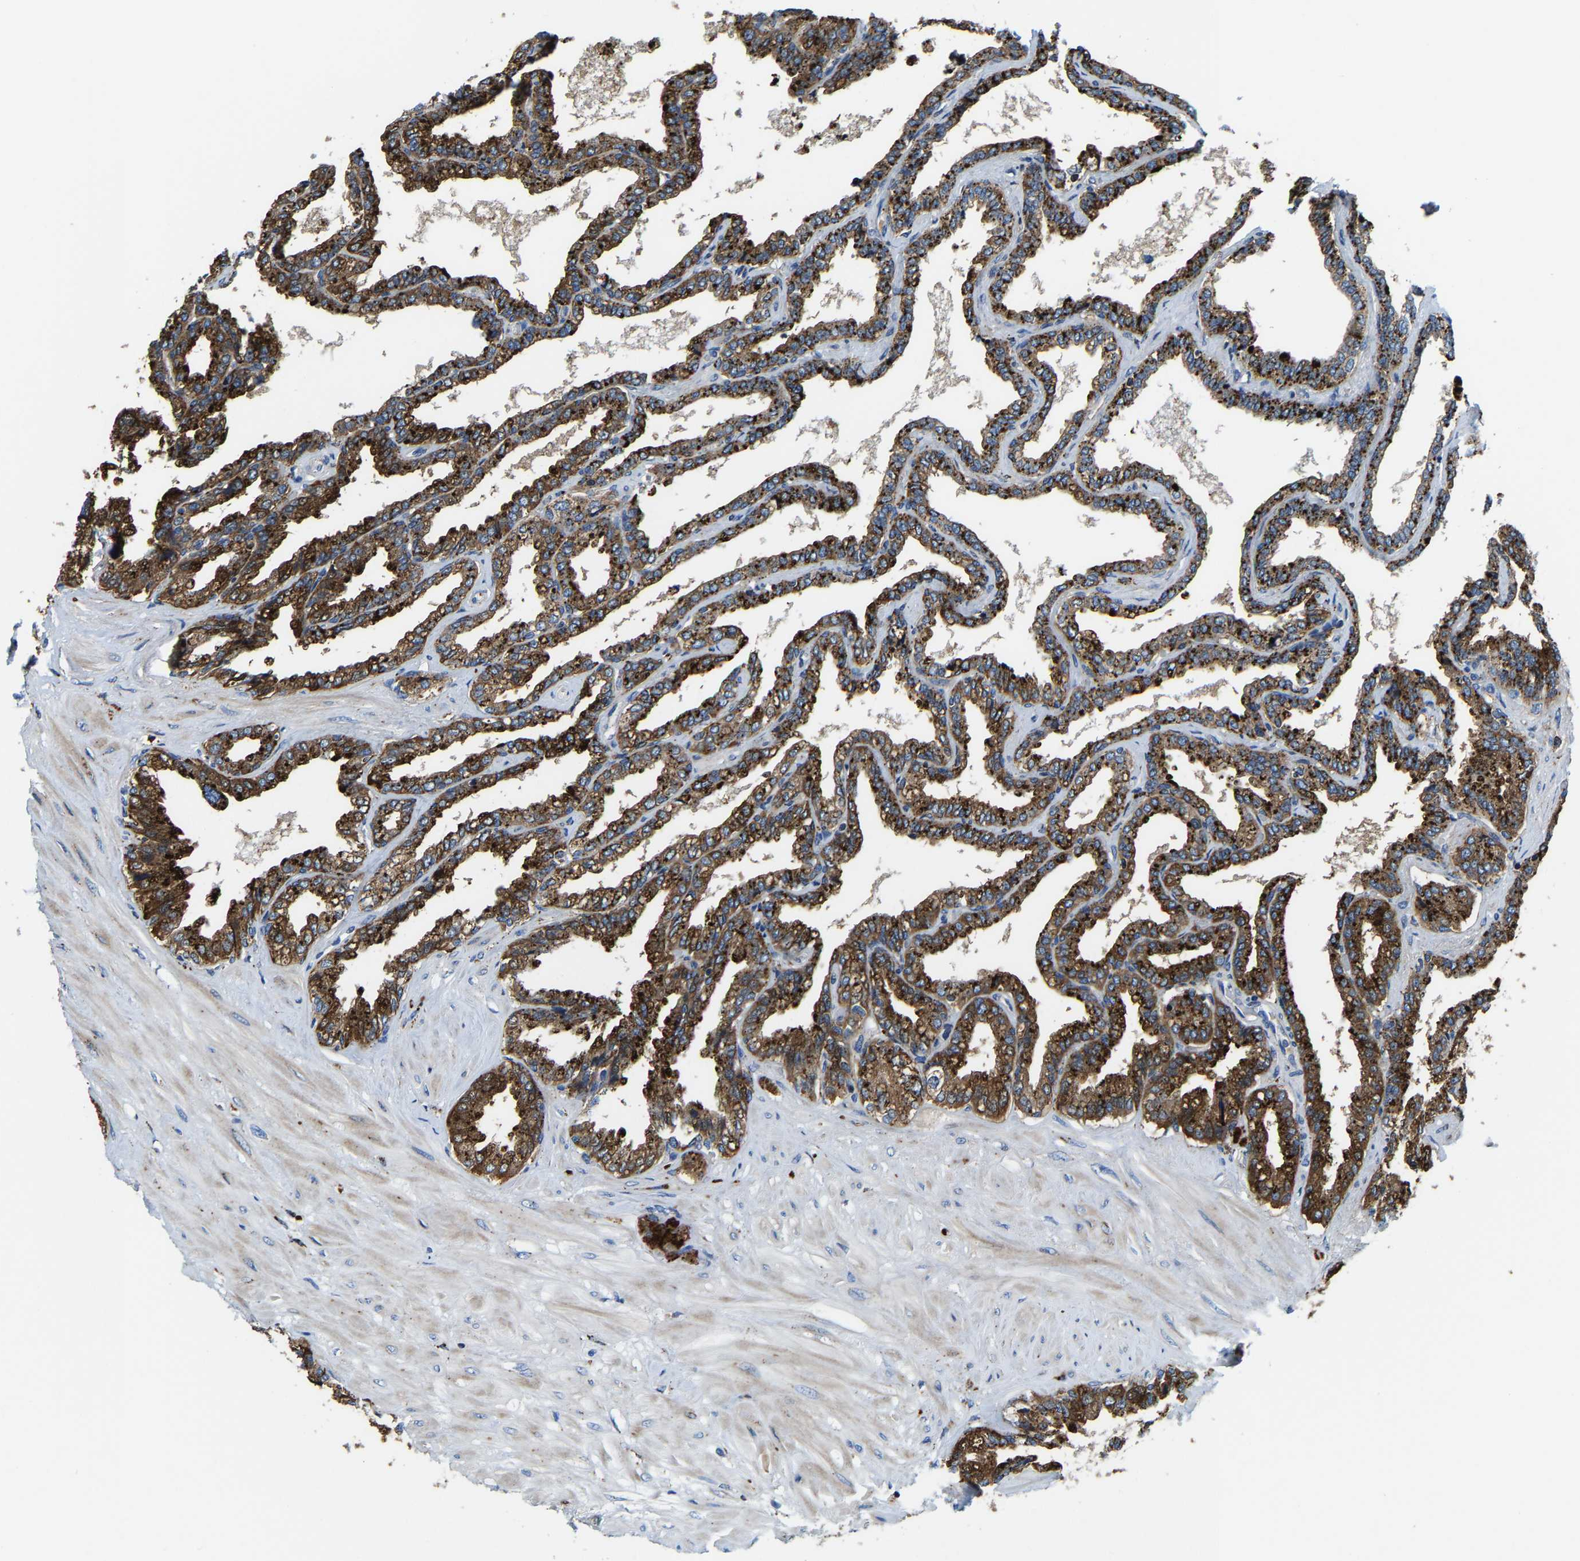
{"staining": {"intensity": "moderate", "quantity": ">75%", "location": "cytoplasmic/membranous"}, "tissue": "seminal vesicle", "cell_type": "Glandular cells", "image_type": "normal", "snomed": [{"axis": "morphology", "description": "Normal tissue, NOS"}, {"axis": "topography", "description": "Seminal veicle"}], "caption": "Immunohistochemistry of unremarkable human seminal vesicle reveals medium levels of moderate cytoplasmic/membranous positivity in approximately >75% of glandular cells.", "gene": "DPP7", "patient": {"sex": "male", "age": 46}}